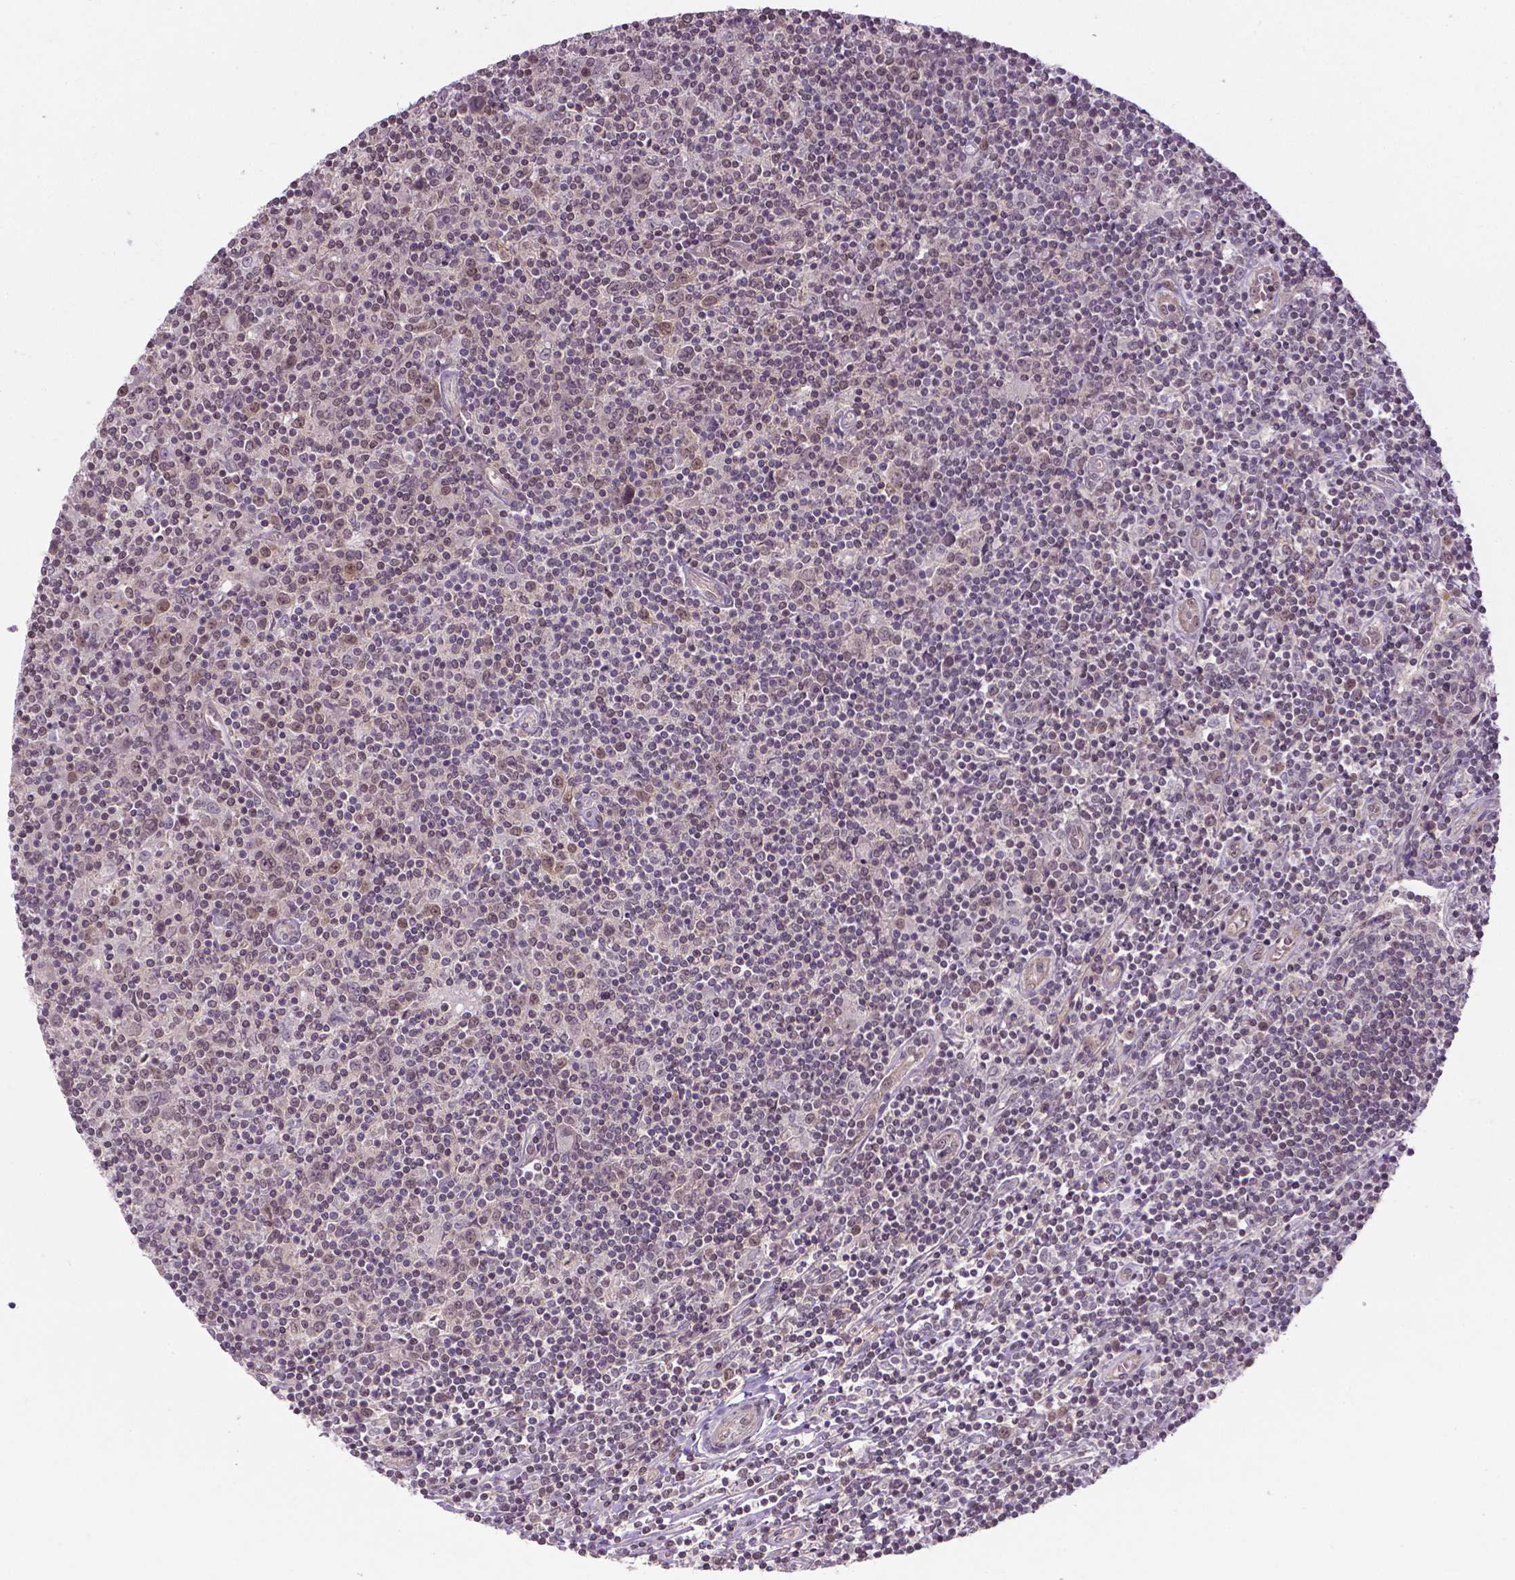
{"staining": {"intensity": "weak", "quantity": ">75%", "location": "nuclear"}, "tissue": "lymphoma", "cell_type": "Tumor cells", "image_type": "cancer", "snomed": [{"axis": "morphology", "description": "Hodgkin's disease, NOS"}, {"axis": "topography", "description": "Lymph node"}], "caption": "IHC image of Hodgkin's disease stained for a protein (brown), which exhibits low levels of weak nuclear expression in approximately >75% of tumor cells.", "gene": "ANKRD54", "patient": {"sex": "male", "age": 40}}